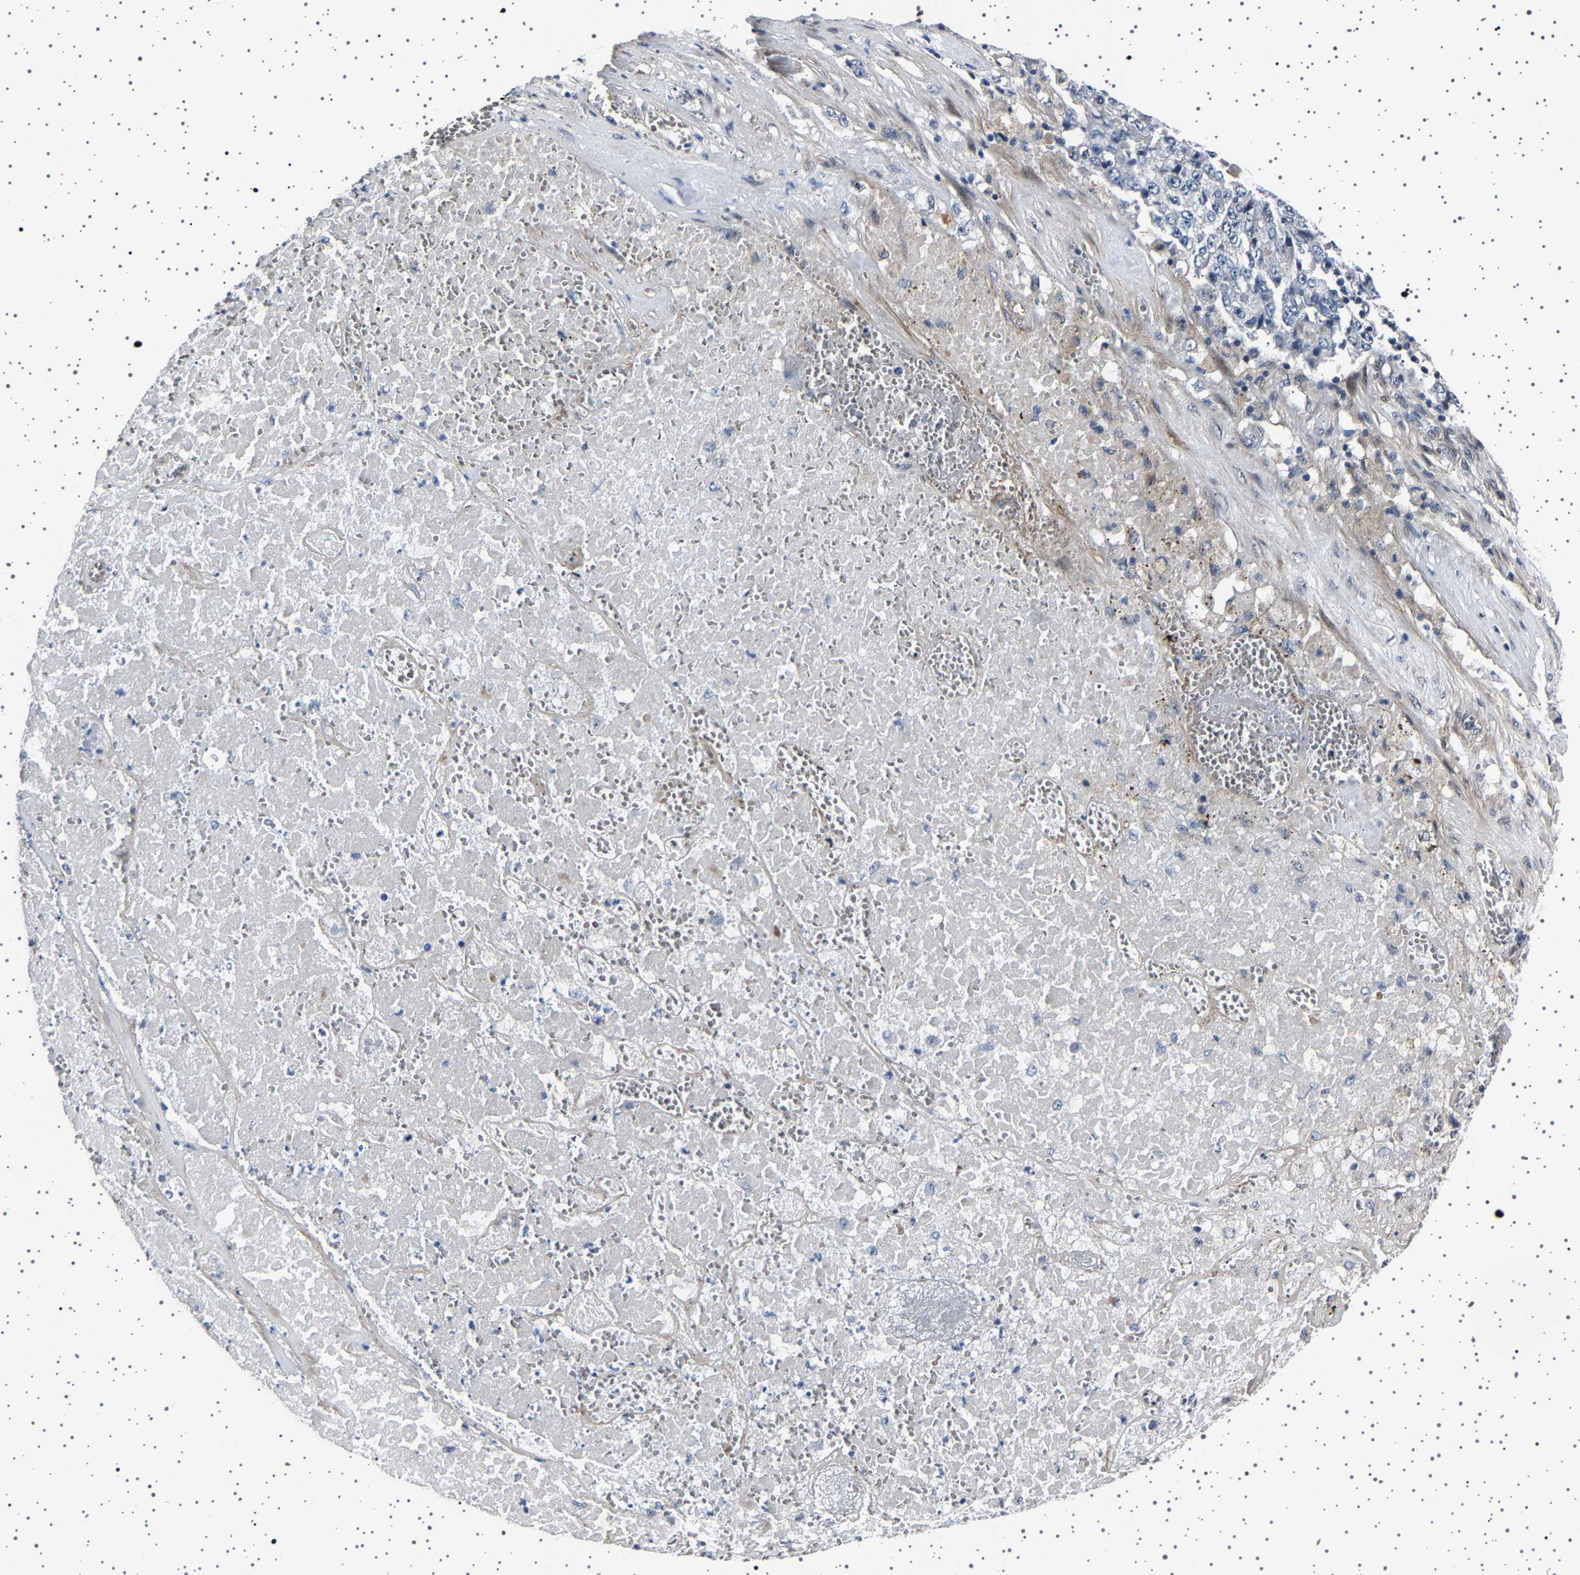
{"staining": {"intensity": "negative", "quantity": "none", "location": "none"}, "tissue": "pancreatic cancer", "cell_type": "Tumor cells", "image_type": "cancer", "snomed": [{"axis": "morphology", "description": "Adenocarcinoma, NOS"}, {"axis": "topography", "description": "Pancreas"}], "caption": "Protein analysis of pancreatic adenocarcinoma exhibits no significant positivity in tumor cells.", "gene": "PAK5", "patient": {"sex": "male", "age": 50}}